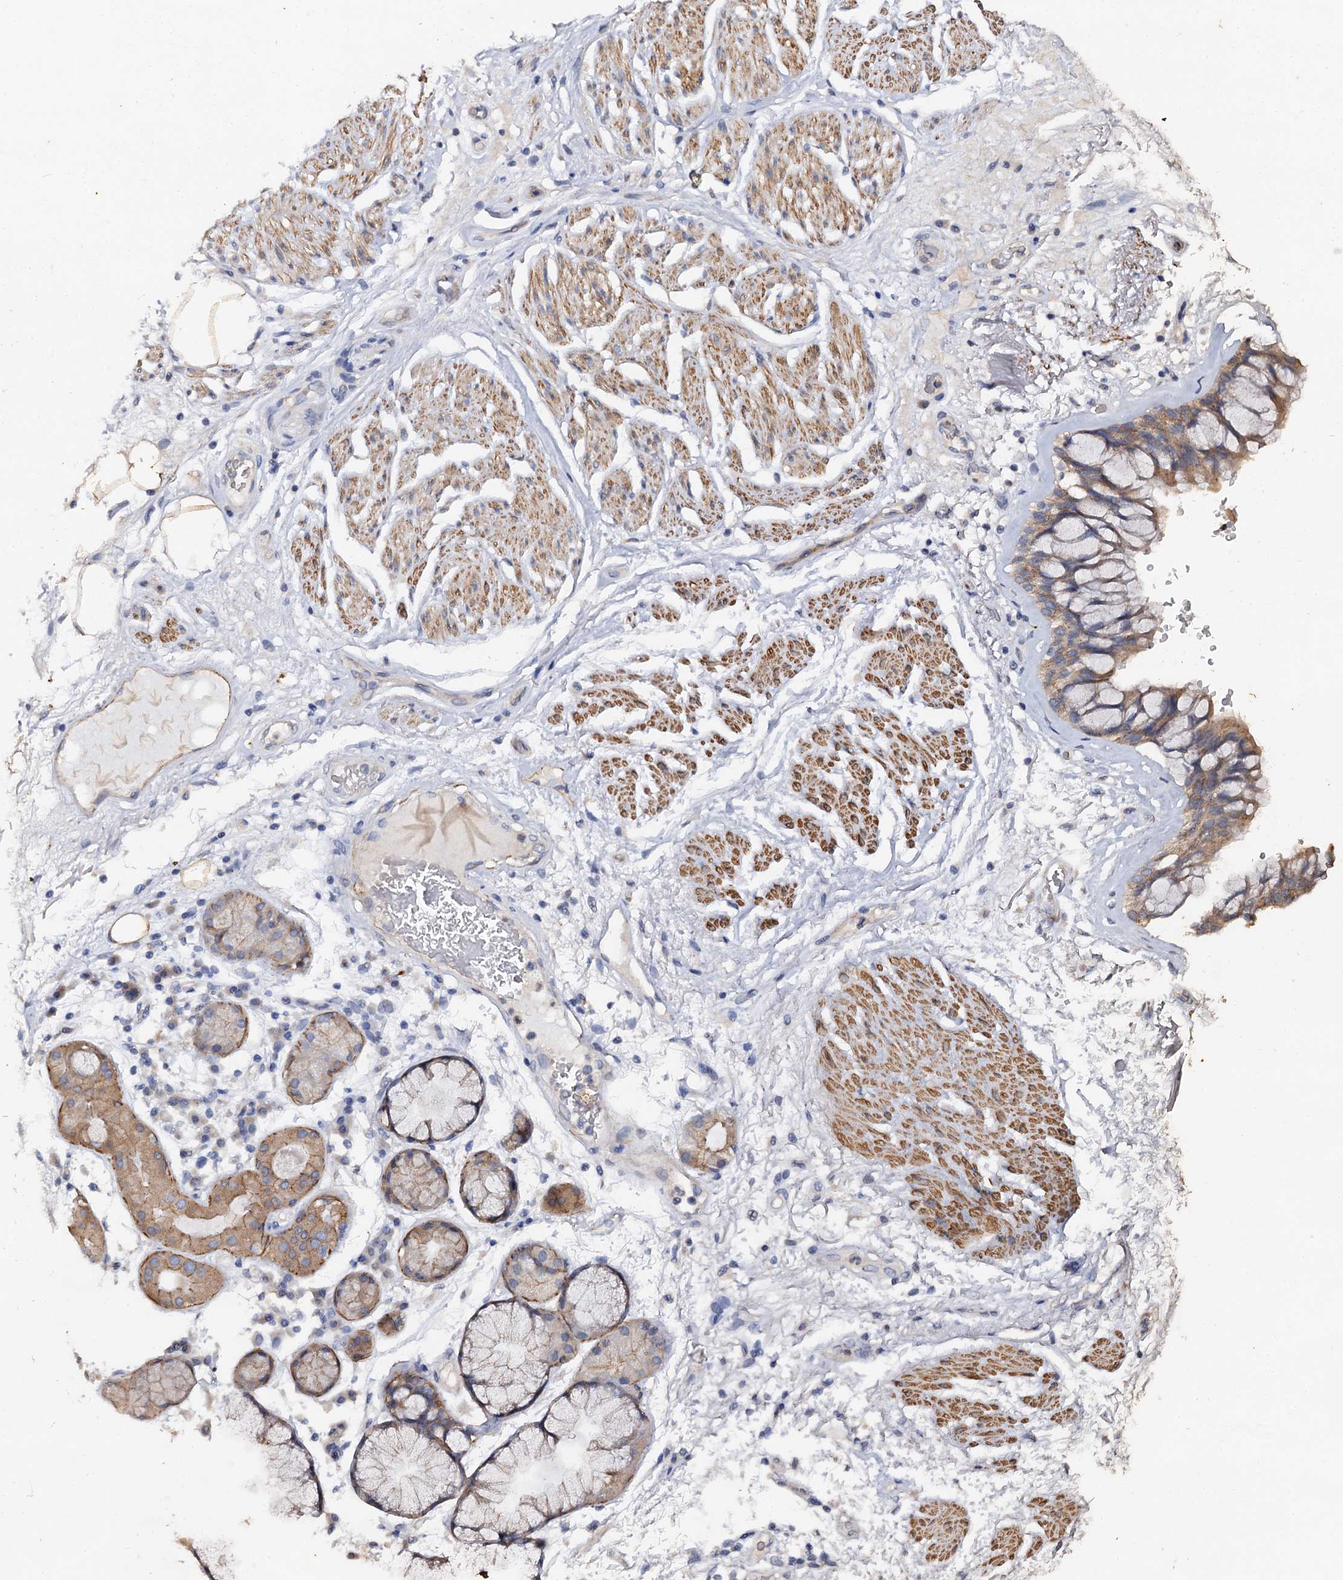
{"staining": {"intensity": "moderate", "quantity": ">75%", "location": "cytoplasmic/membranous"}, "tissue": "adipose tissue", "cell_type": "Adipocytes", "image_type": "normal", "snomed": [{"axis": "morphology", "description": "Normal tissue, NOS"}, {"axis": "topography", "description": "Bronchus"}], "caption": "Brown immunohistochemical staining in benign adipose tissue reveals moderate cytoplasmic/membranous expression in approximately >75% of adipocytes. (DAB (3,3'-diaminobenzidine) IHC with brightfield microscopy, high magnification).", "gene": "VPS36", "patient": {"sex": "male", "age": 66}}